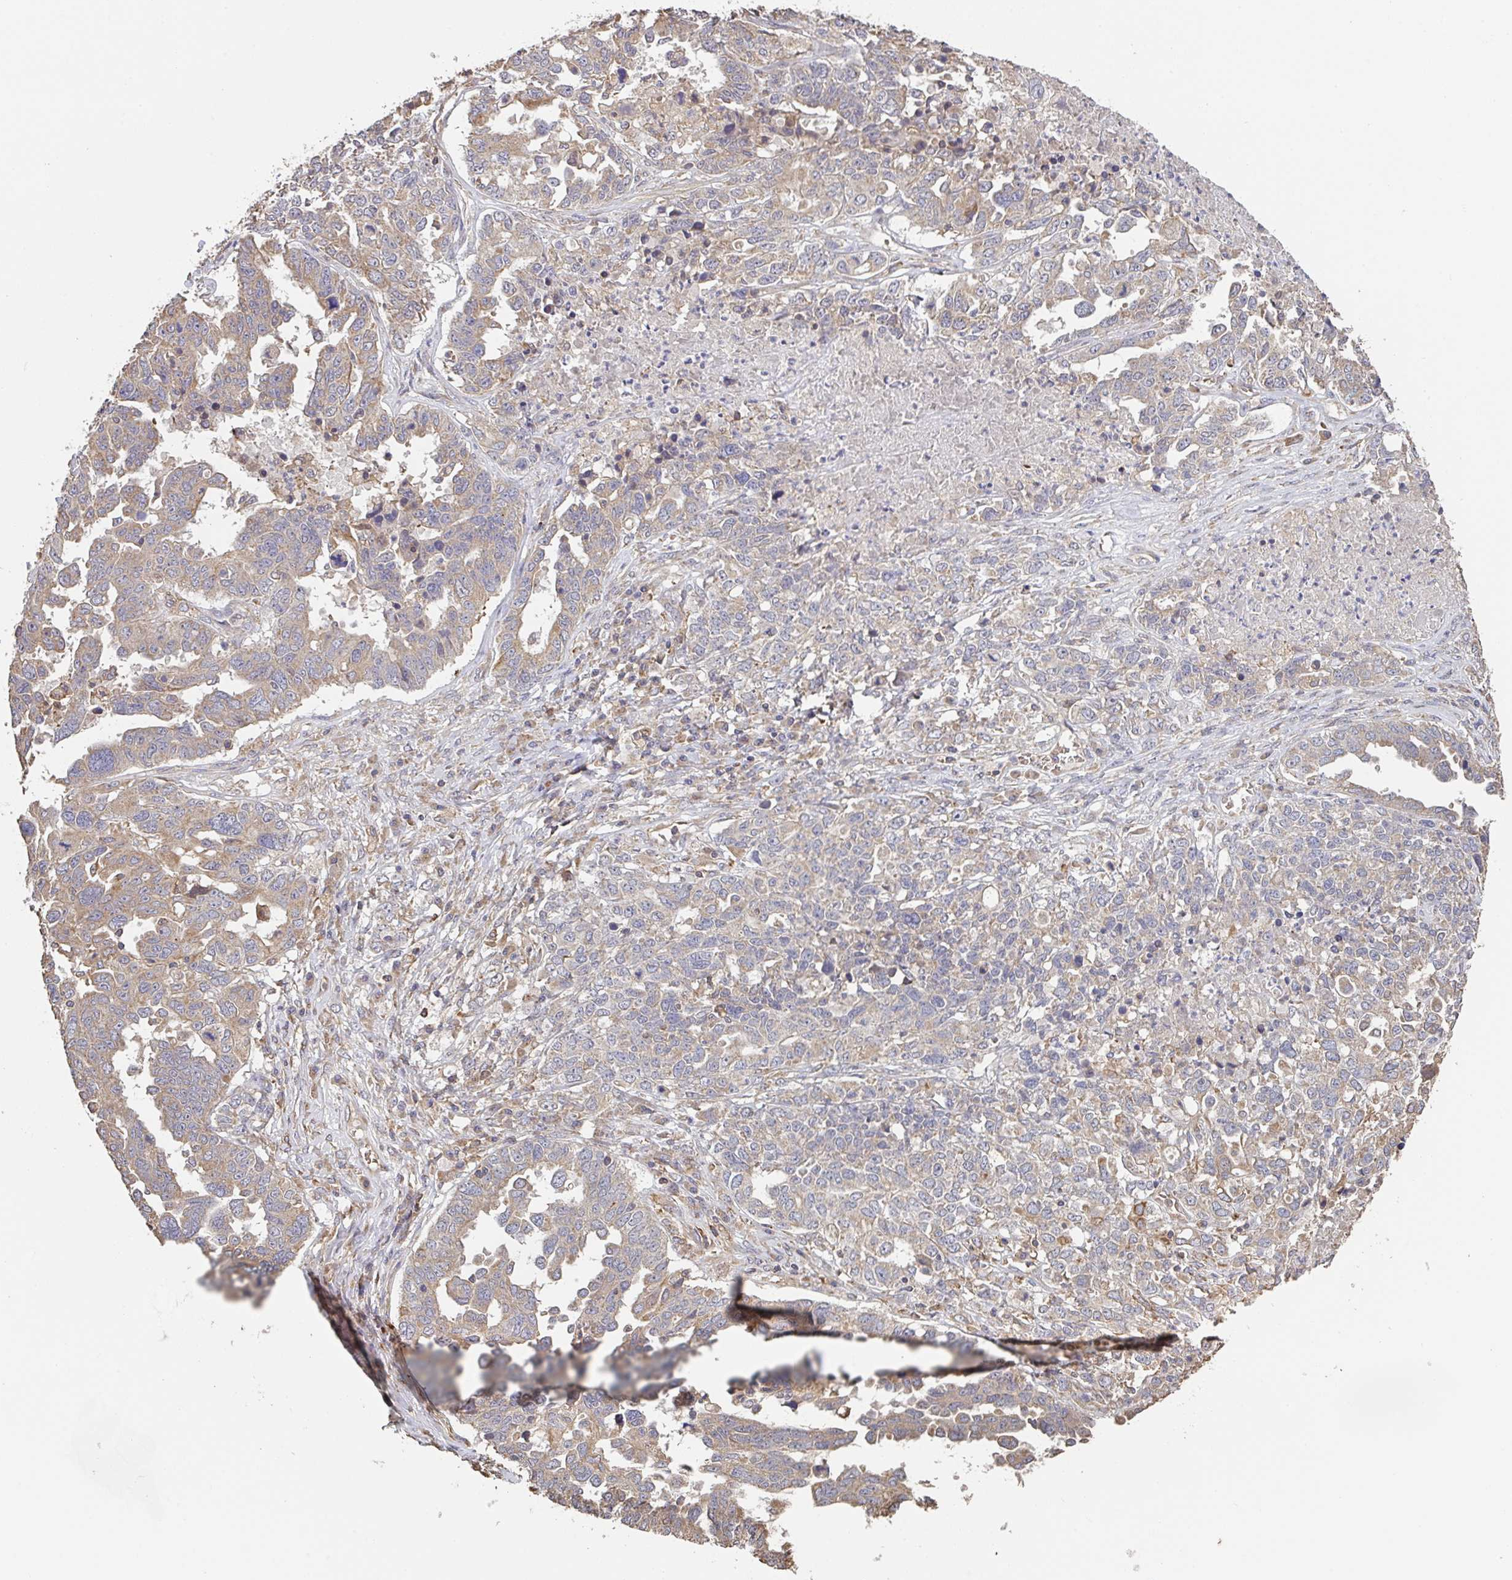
{"staining": {"intensity": "weak", "quantity": "25%-75%", "location": "cytoplasmic/membranous"}, "tissue": "ovarian cancer", "cell_type": "Tumor cells", "image_type": "cancer", "snomed": [{"axis": "morphology", "description": "Carcinoma, endometroid"}, {"axis": "topography", "description": "Ovary"}], "caption": "Immunohistochemistry image of ovarian endometroid carcinoma stained for a protein (brown), which reveals low levels of weak cytoplasmic/membranous expression in approximately 25%-75% of tumor cells.", "gene": "POLG", "patient": {"sex": "female", "age": 62}}